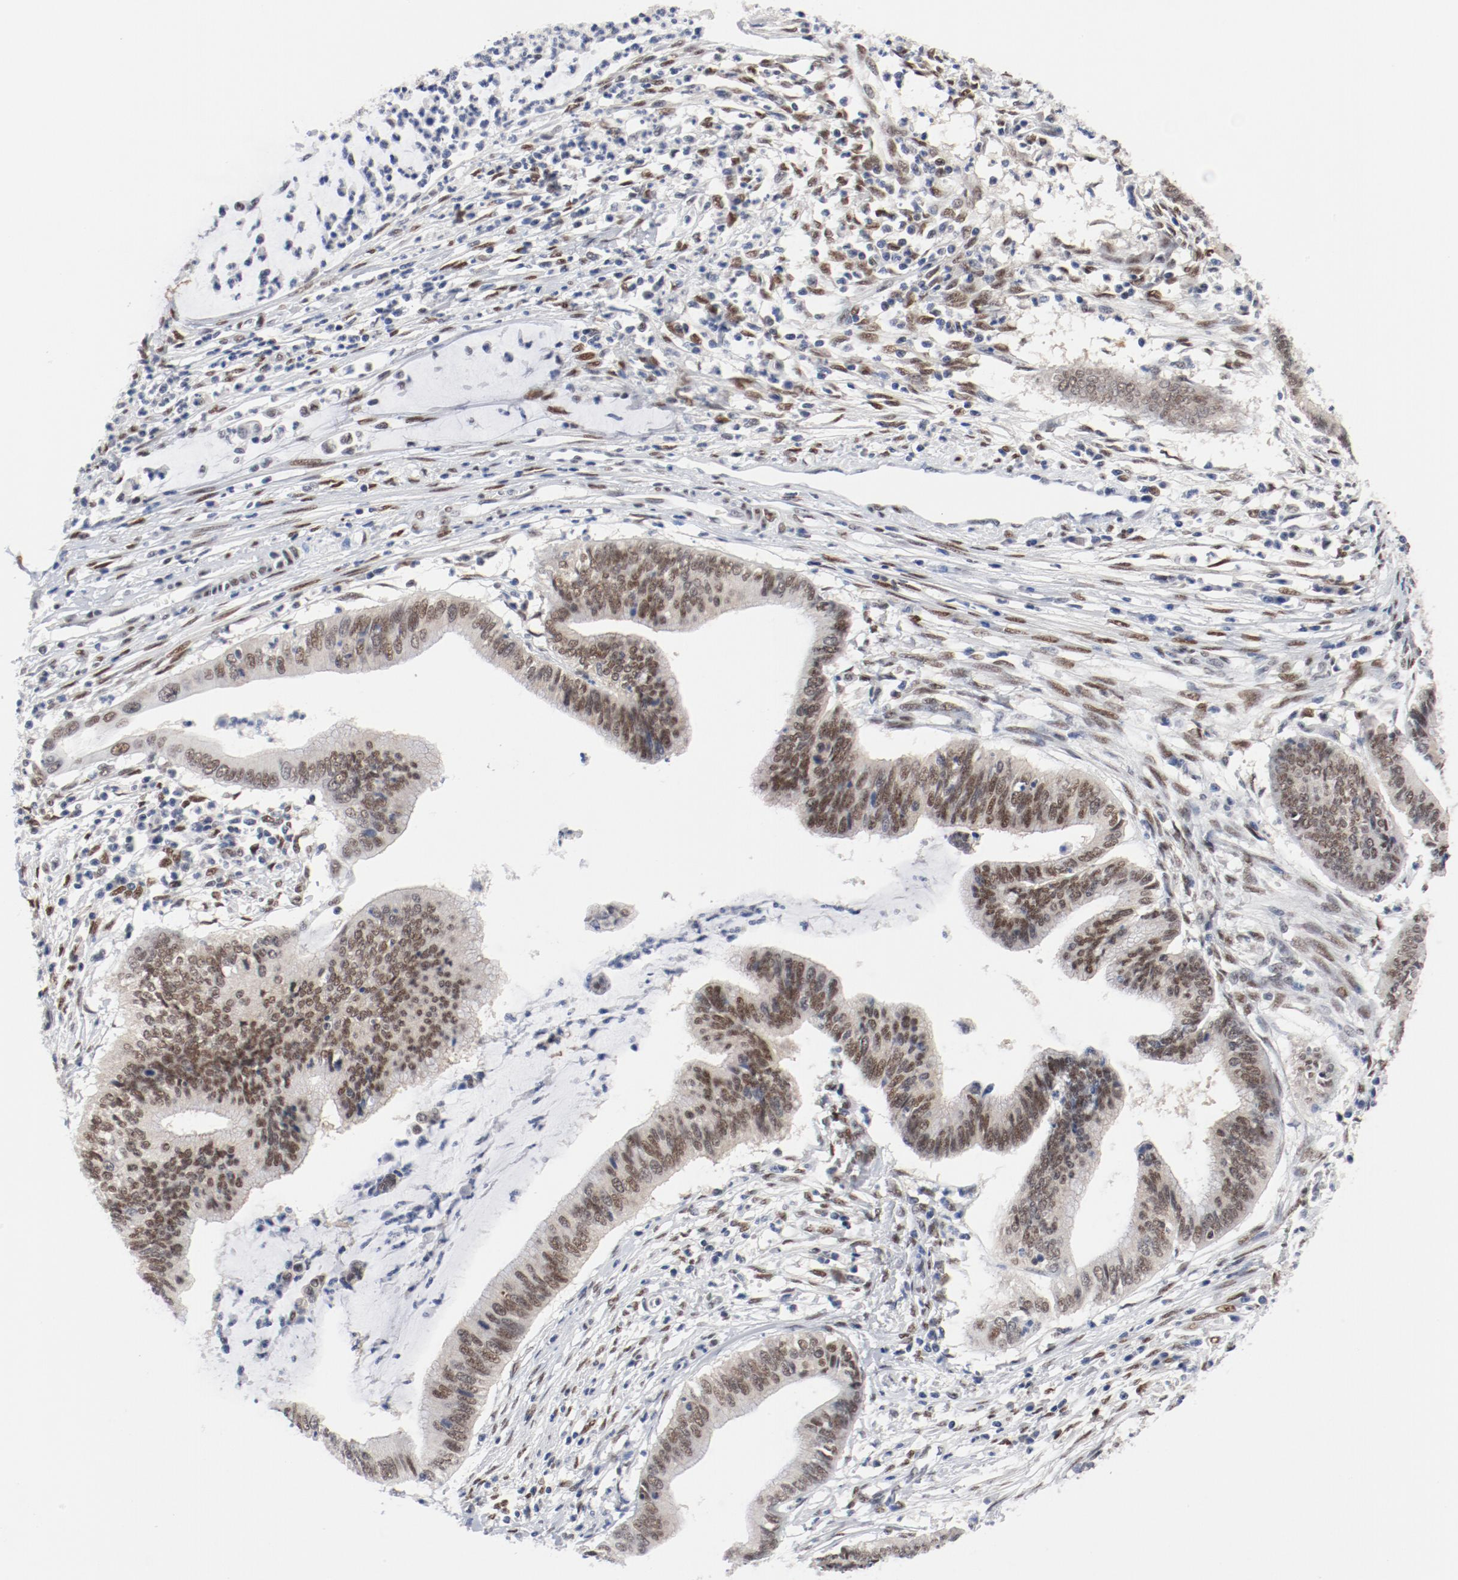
{"staining": {"intensity": "moderate", "quantity": ">75%", "location": "nuclear"}, "tissue": "cervical cancer", "cell_type": "Tumor cells", "image_type": "cancer", "snomed": [{"axis": "morphology", "description": "Adenocarcinoma, NOS"}, {"axis": "topography", "description": "Cervix"}], "caption": "IHC staining of cervical cancer (adenocarcinoma), which reveals medium levels of moderate nuclear staining in about >75% of tumor cells indicating moderate nuclear protein positivity. The staining was performed using DAB (brown) for protein detection and nuclei were counterstained in hematoxylin (blue).", "gene": "ARNT", "patient": {"sex": "female", "age": 36}}